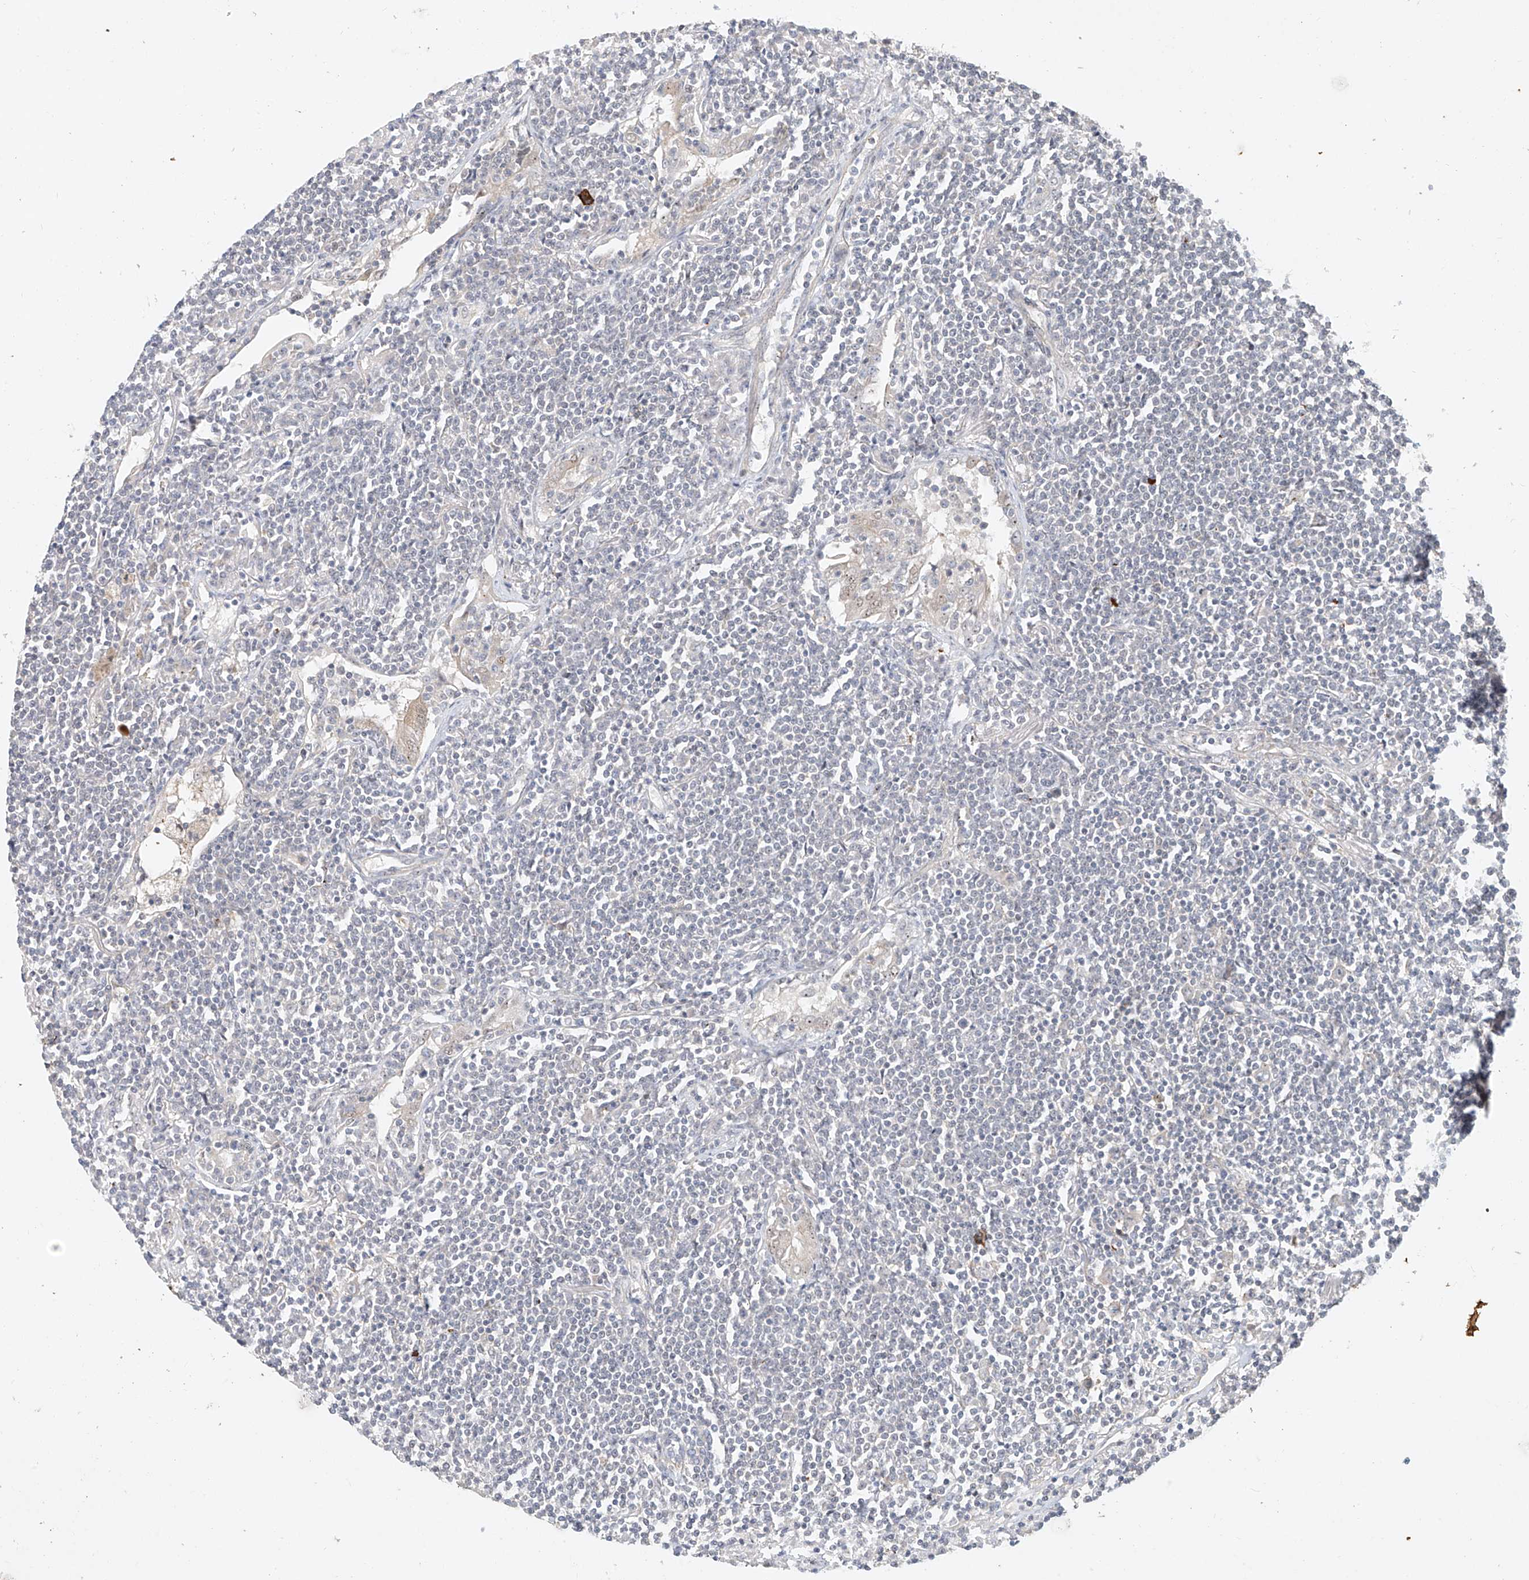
{"staining": {"intensity": "negative", "quantity": "none", "location": "none"}, "tissue": "lymphoma", "cell_type": "Tumor cells", "image_type": "cancer", "snomed": [{"axis": "morphology", "description": "Malignant lymphoma, non-Hodgkin's type, Low grade"}, {"axis": "topography", "description": "Lung"}], "caption": "Immunohistochemical staining of human lymphoma shows no significant expression in tumor cells.", "gene": "TASP1", "patient": {"sex": "female", "age": 71}}